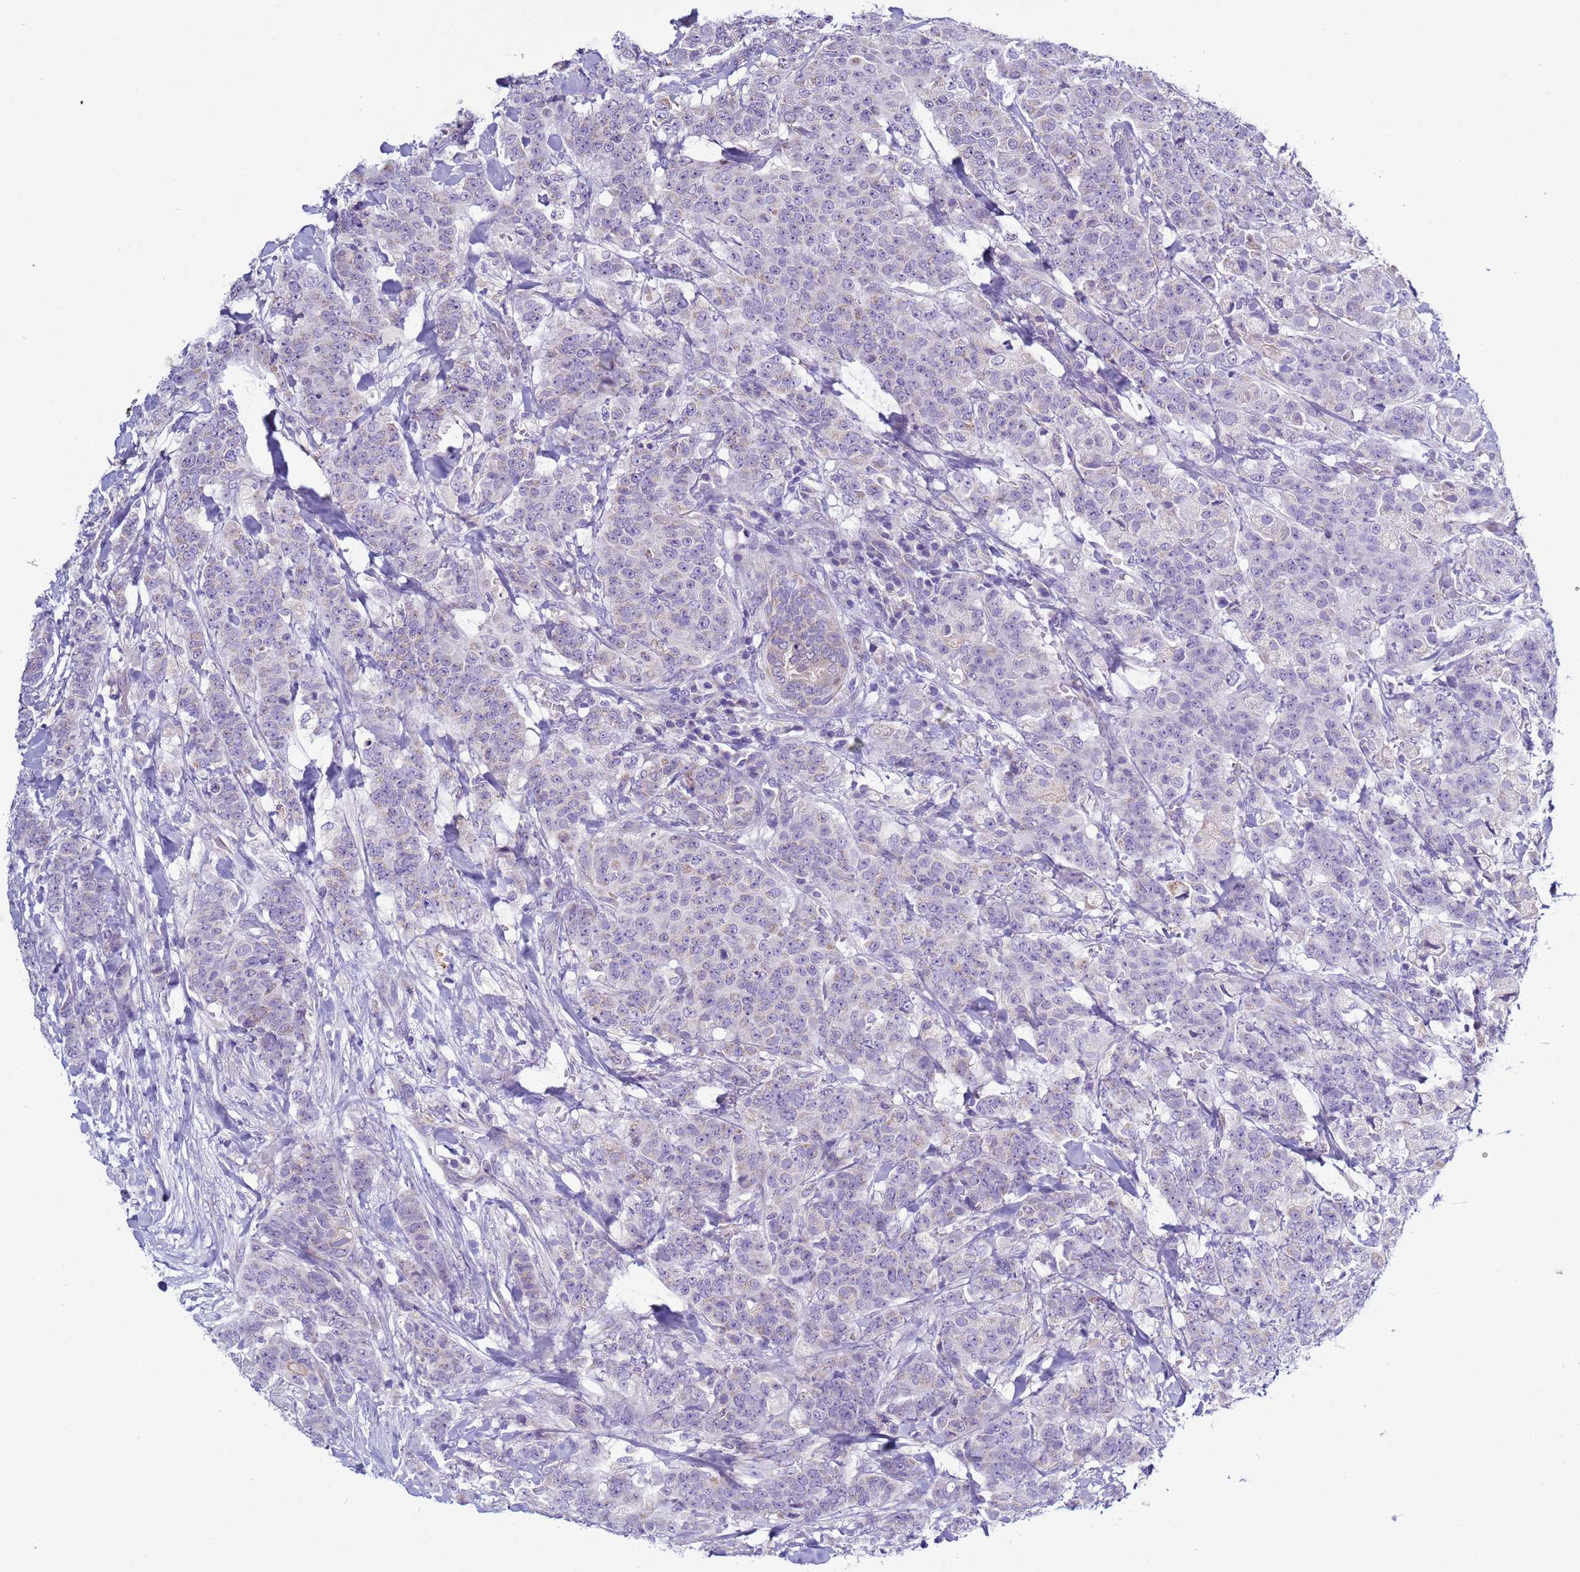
{"staining": {"intensity": "negative", "quantity": "none", "location": "none"}, "tissue": "breast cancer", "cell_type": "Tumor cells", "image_type": "cancer", "snomed": [{"axis": "morphology", "description": "Duct carcinoma"}, {"axis": "topography", "description": "Breast"}], "caption": "Invasive ductal carcinoma (breast) was stained to show a protein in brown. There is no significant expression in tumor cells.", "gene": "ABHD17B", "patient": {"sex": "female", "age": 40}}